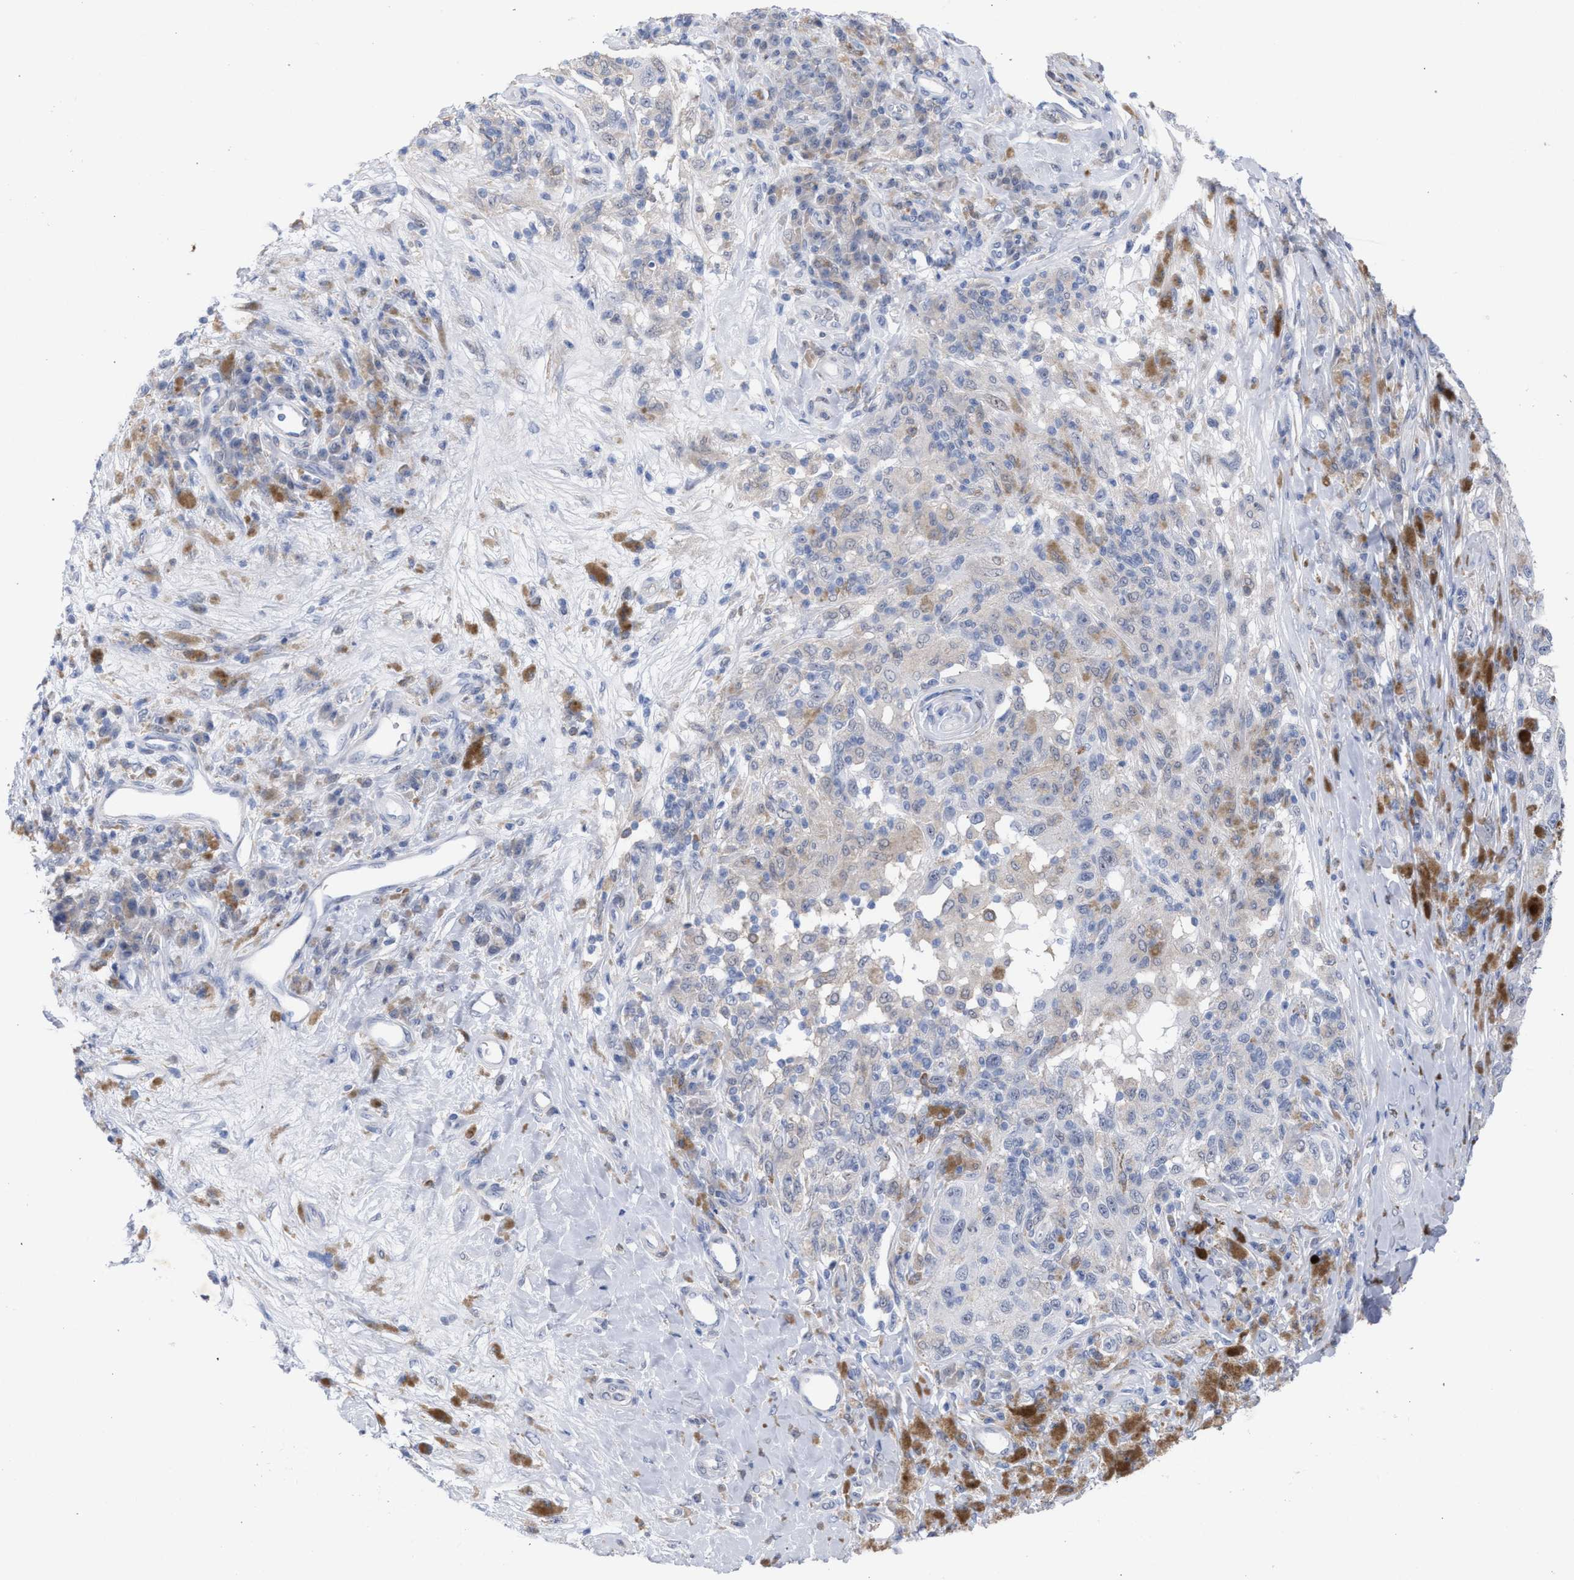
{"staining": {"intensity": "negative", "quantity": "none", "location": "none"}, "tissue": "melanoma", "cell_type": "Tumor cells", "image_type": "cancer", "snomed": [{"axis": "morphology", "description": "Malignant melanoma, NOS"}, {"axis": "topography", "description": "Skin"}], "caption": "Immunohistochemistry (IHC) image of human malignant melanoma stained for a protein (brown), which displays no staining in tumor cells. (Stains: DAB (3,3'-diaminobenzidine) immunohistochemistry (IHC) with hematoxylin counter stain, Microscopy: brightfield microscopy at high magnification).", "gene": "FHOD3", "patient": {"sex": "female", "age": 73}}